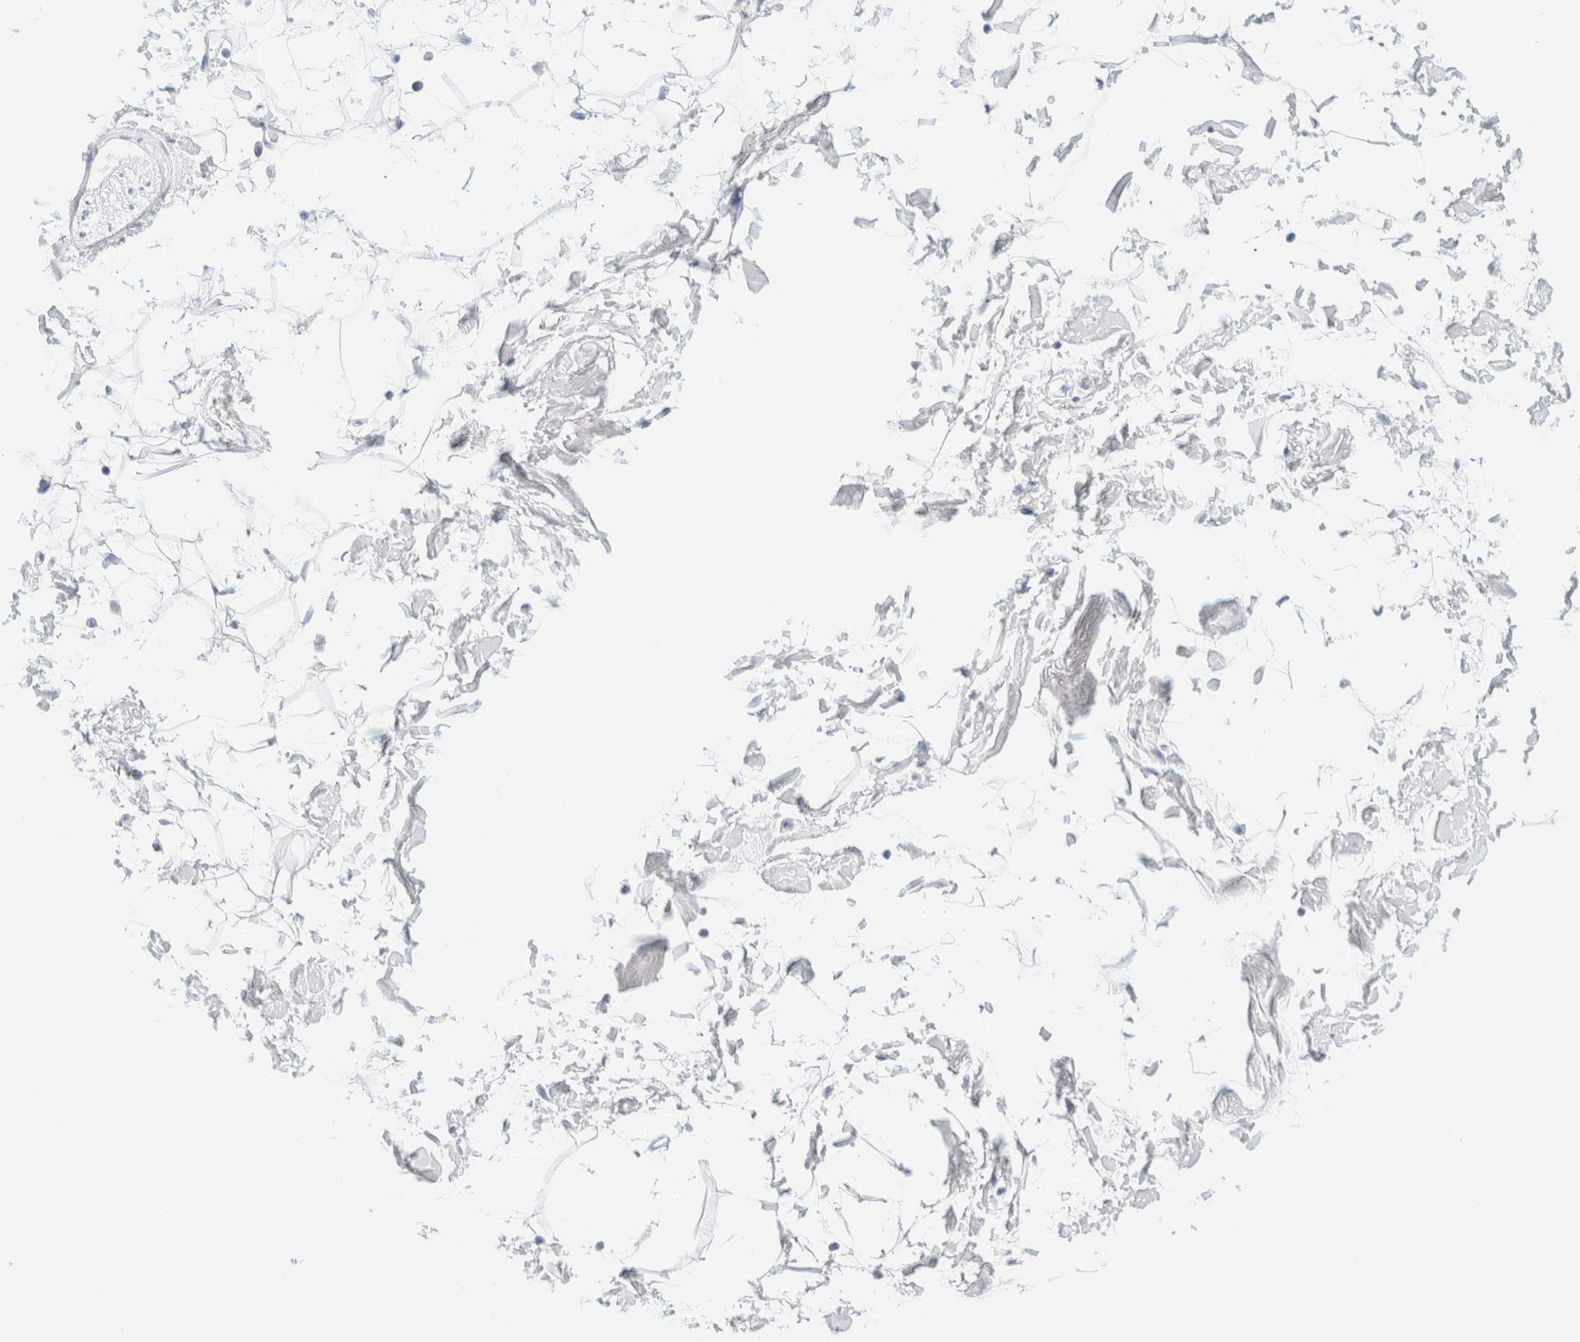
{"staining": {"intensity": "negative", "quantity": "none", "location": "none"}, "tissue": "adipose tissue", "cell_type": "Adipocytes", "image_type": "normal", "snomed": [{"axis": "morphology", "description": "Normal tissue, NOS"}, {"axis": "topography", "description": "Soft tissue"}], "caption": "Immunohistochemistry (IHC) photomicrograph of benign human adipose tissue stained for a protein (brown), which reveals no staining in adipocytes. (Brightfield microscopy of DAB IHC at high magnification).", "gene": "DPYS", "patient": {"sex": "male", "age": 72}}